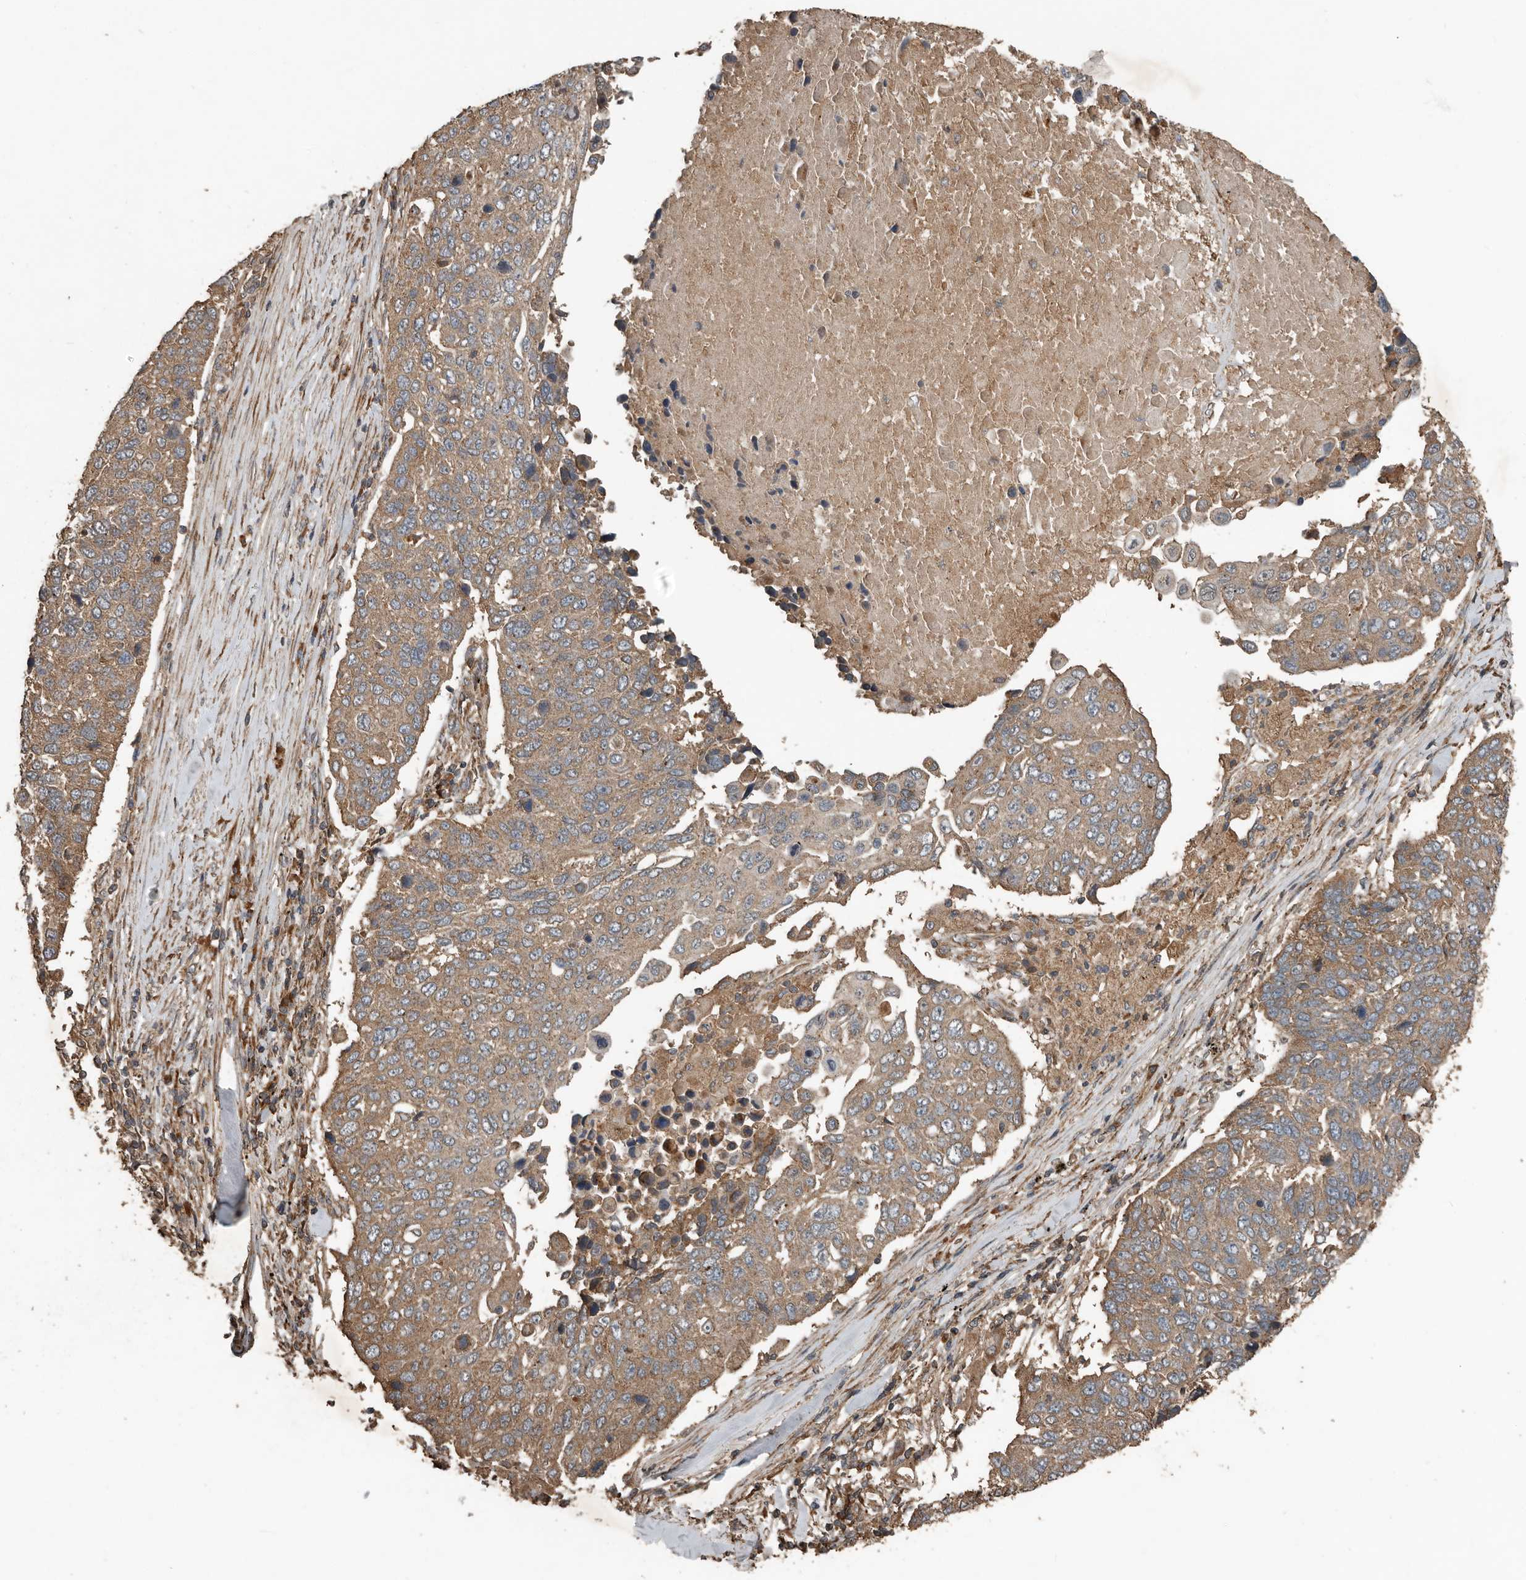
{"staining": {"intensity": "moderate", "quantity": ">75%", "location": "cytoplasmic/membranous"}, "tissue": "lung cancer", "cell_type": "Tumor cells", "image_type": "cancer", "snomed": [{"axis": "morphology", "description": "Squamous cell carcinoma, NOS"}, {"axis": "topography", "description": "Lung"}], "caption": "This is an image of immunohistochemistry staining of squamous cell carcinoma (lung), which shows moderate positivity in the cytoplasmic/membranous of tumor cells.", "gene": "RNF207", "patient": {"sex": "male", "age": 66}}